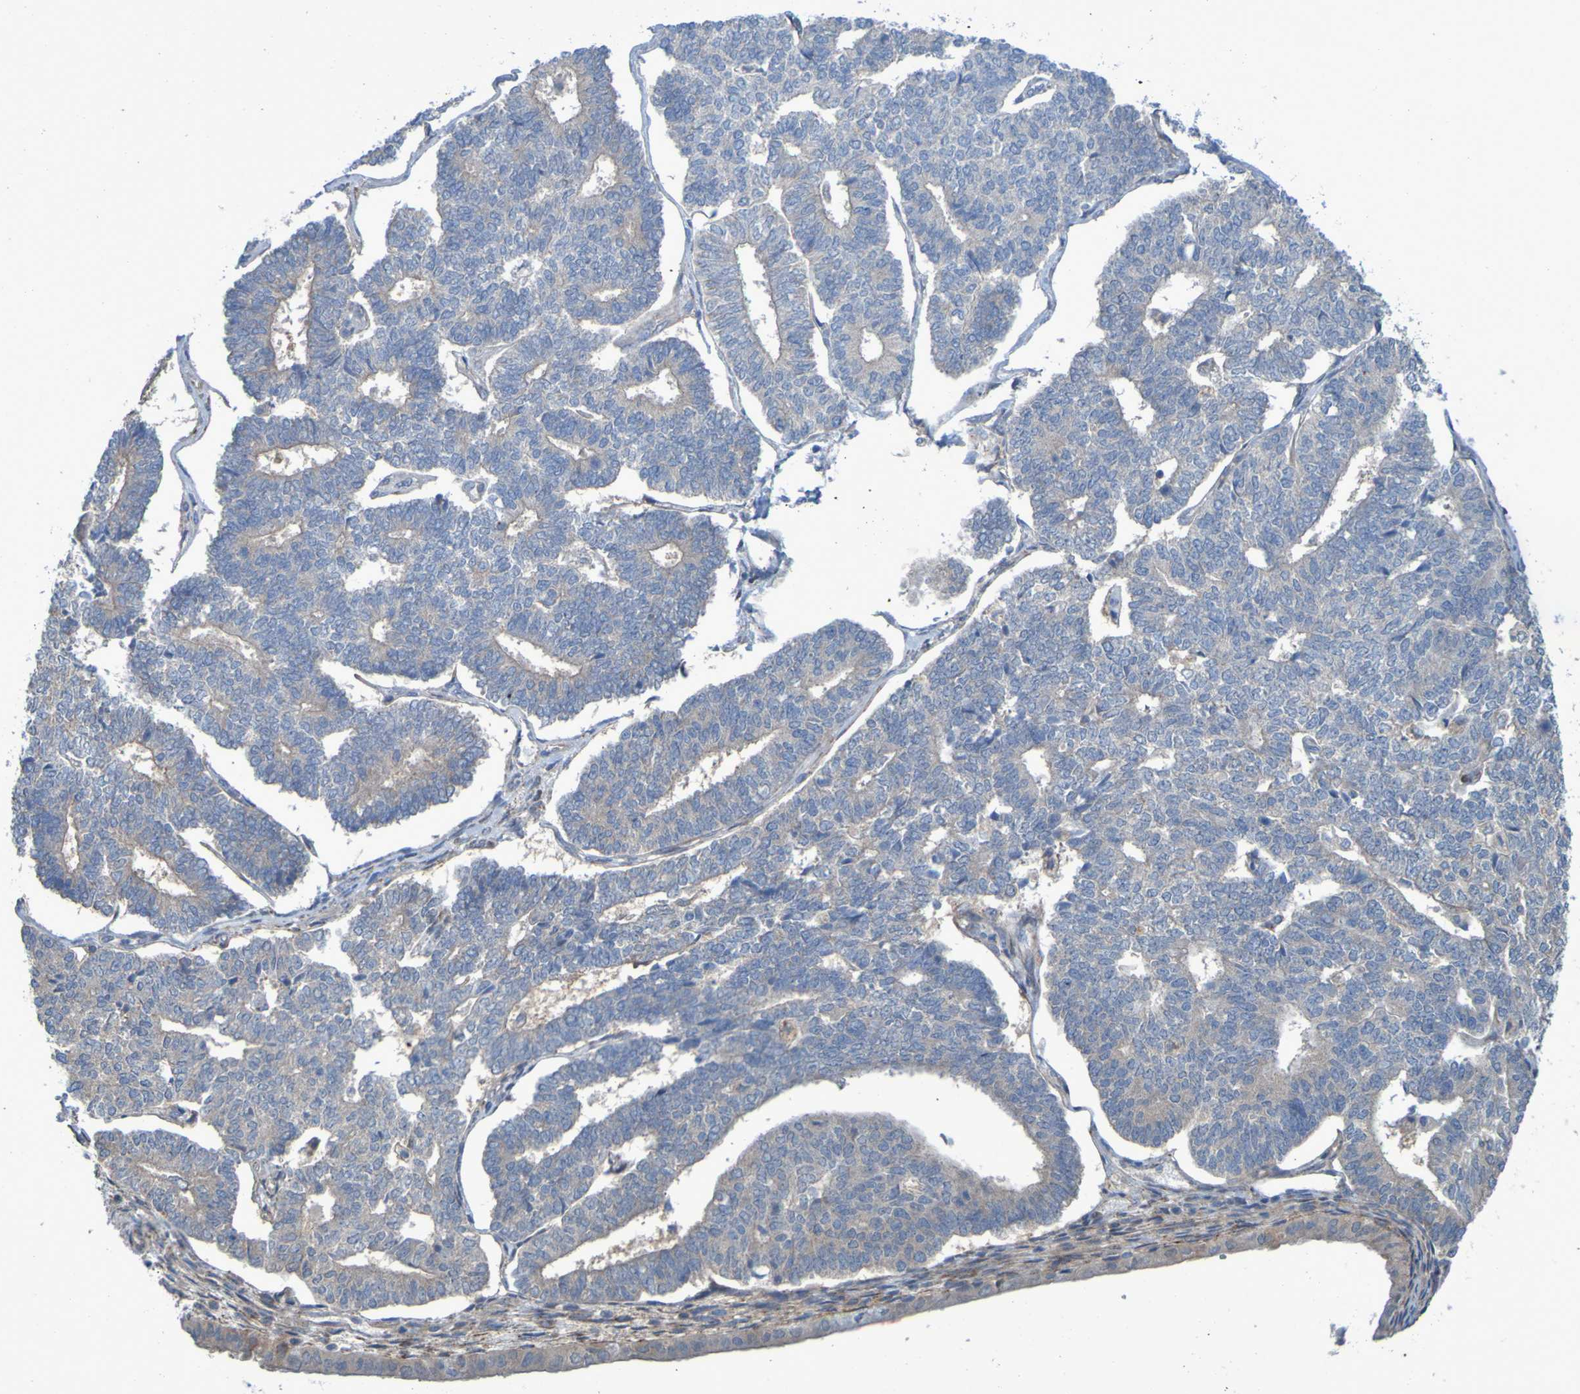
{"staining": {"intensity": "weak", "quantity": "25%-75%", "location": "cytoplasmic/membranous"}, "tissue": "endometrial cancer", "cell_type": "Tumor cells", "image_type": "cancer", "snomed": [{"axis": "morphology", "description": "Adenocarcinoma, NOS"}, {"axis": "topography", "description": "Endometrium"}], "caption": "Immunohistochemical staining of endometrial cancer (adenocarcinoma) displays weak cytoplasmic/membranous protein expression in approximately 25%-75% of tumor cells.", "gene": "NPRL3", "patient": {"sex": "female", "age": 70}}